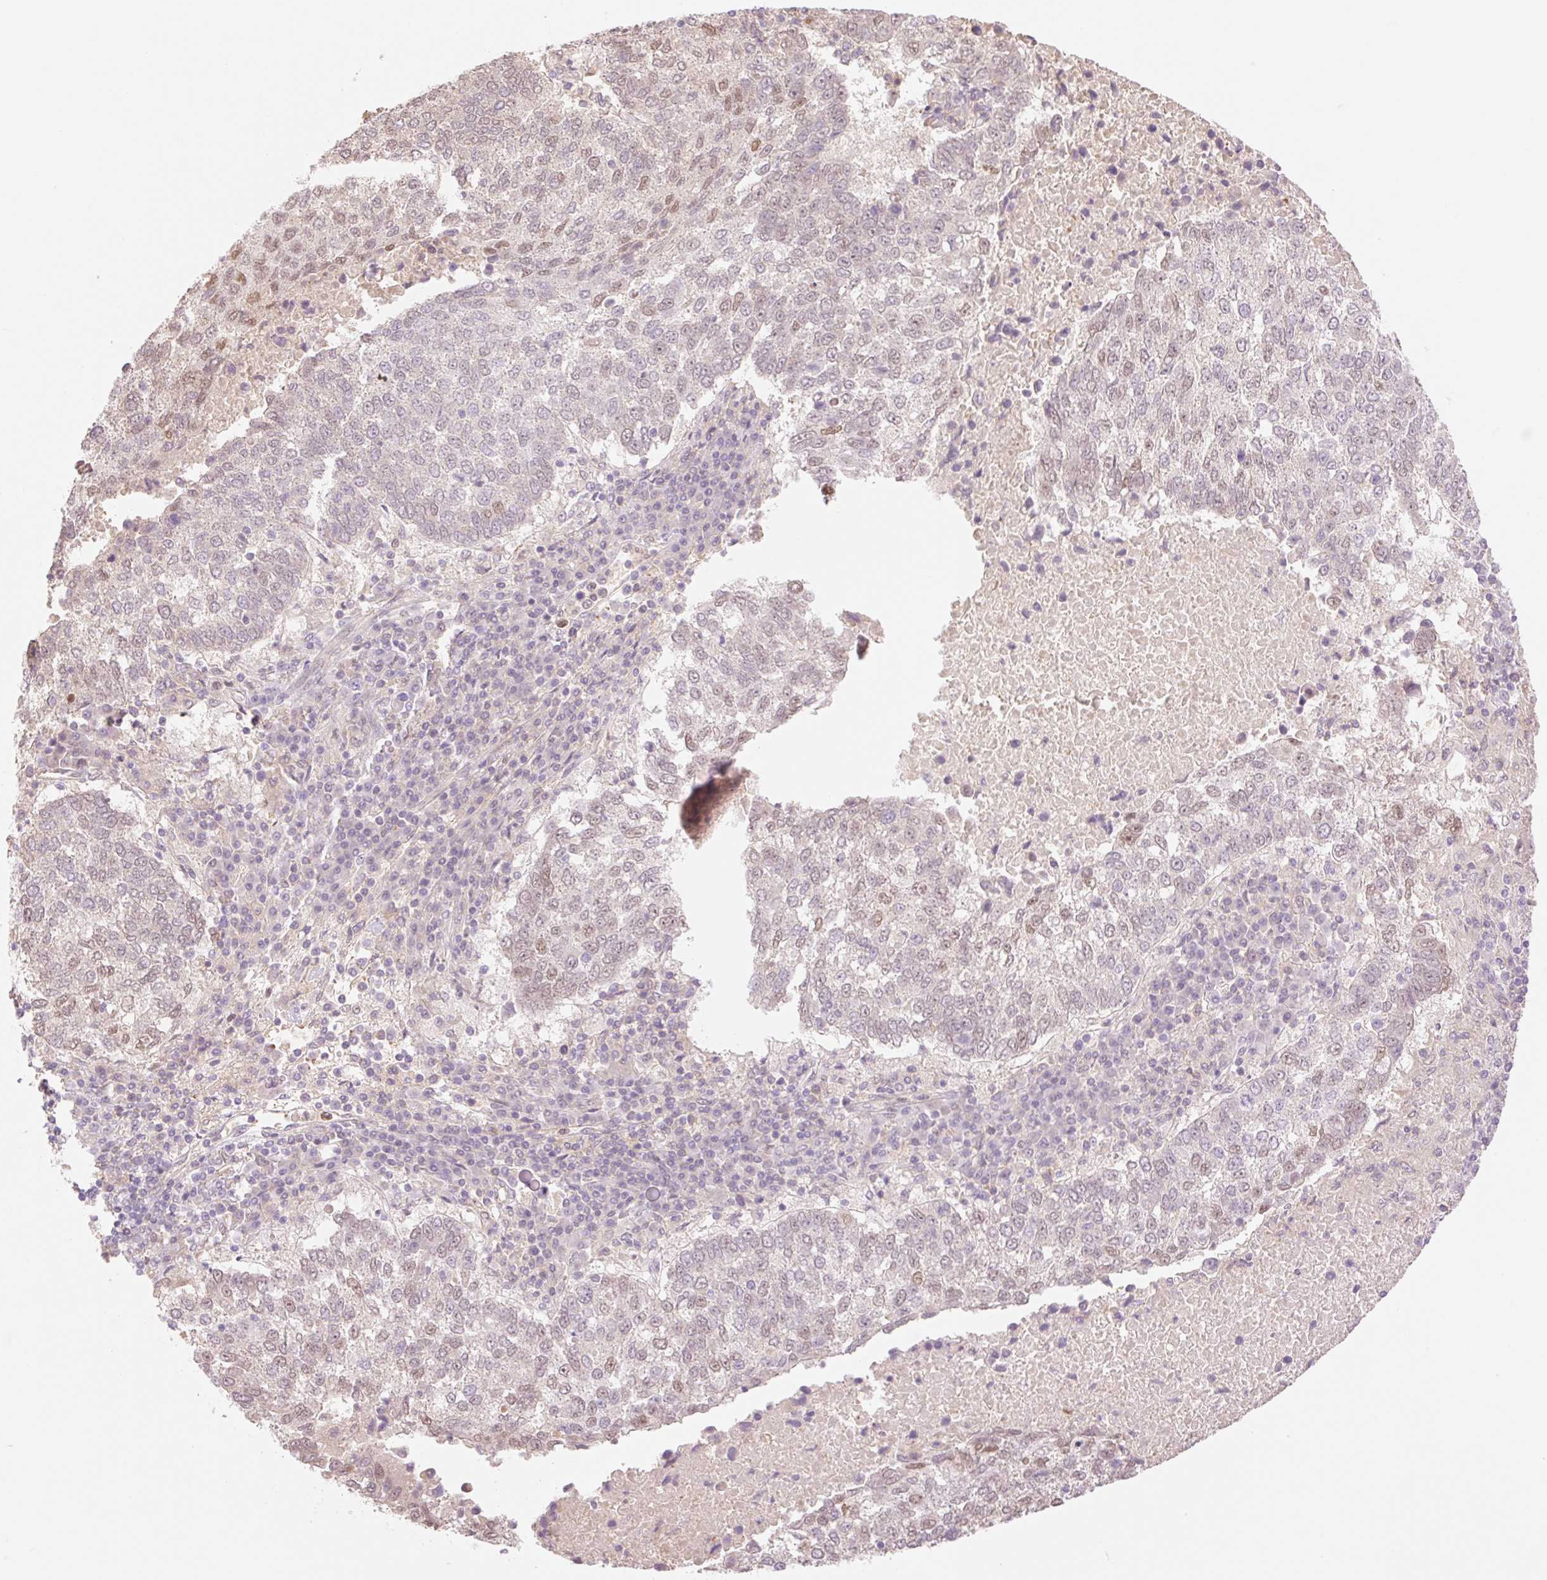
{"staining": {"intensity": "weak", "quantity": "25%-75%", "location": "nuclear"}, "tissue": "lung cancer", "cell_type": "Tumor cells", "image_type": "cancer", "snomed": [{"axis": "morphology", "description": "Squamous cell carcinoma, NOS"}, {"axis": "topography", "description": "Lung"}], "caption": "Immunohistochemistry micrograph of human lung cancer (squamous cell carcinoma) stained for a protein (brown), which displays low levels of weak nuclear expression in approximately 25%-75% of tumor cells.", "gene": "HEBP1", "patient": {"sex": "male", "age": 73}}